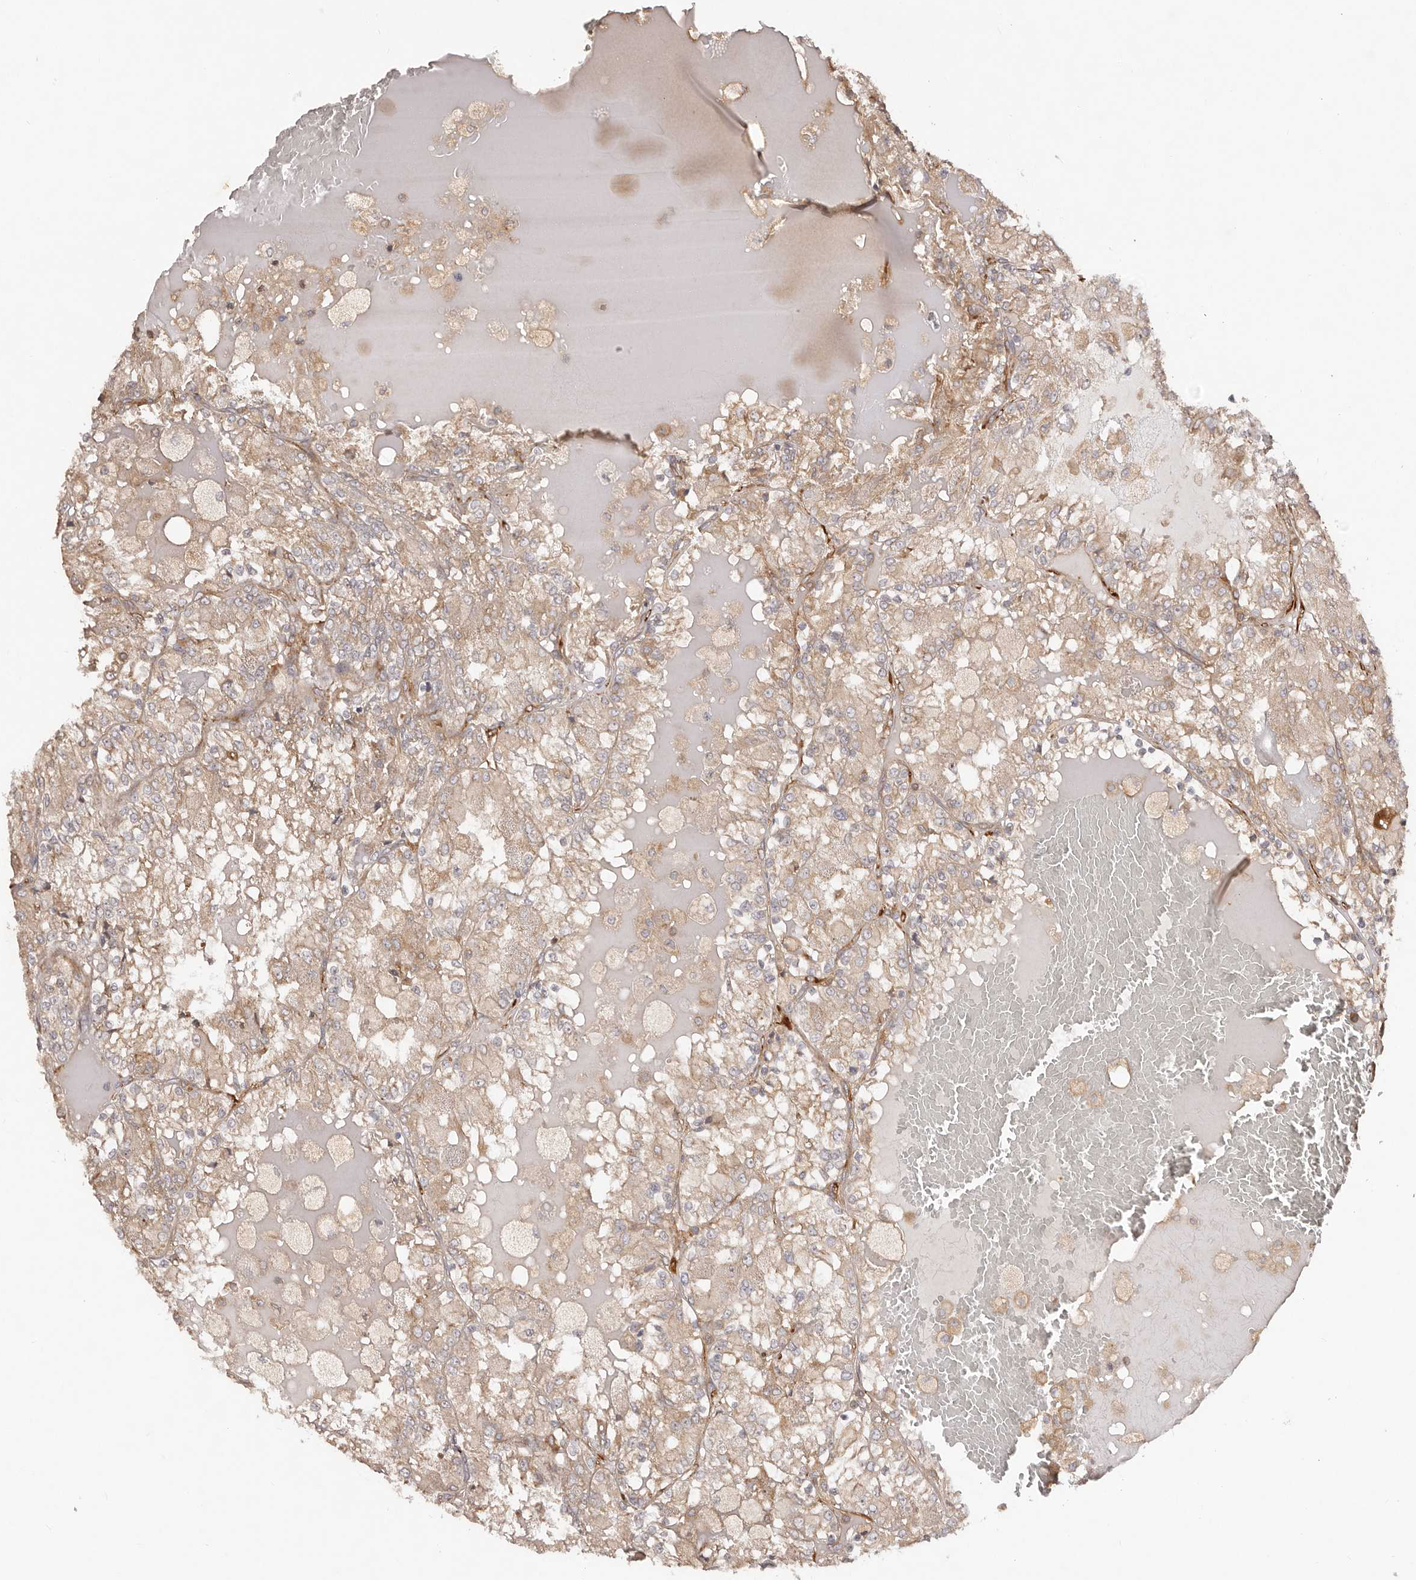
{"staining": {"intensity": "weak", "quantity": ">75%", "location": "cytoplasmic/membranous"}, "tissue": "renal cancer", "cell_type": "Tumor cells", "image_type": "cancer", "snomed": [{"axis": "morphology", "description": "Adenocarcinoma, NOS"}, {"axis": "topography", "description": "Kidney"}], "caption": "Protein expression analysis of human renal cancer (adenocarcinoma) reveals weak cytoplasmic/membranous staining in about >75% of tumor cells. (DAB IHC with brightfield microscopy, high magnification).", "gene": "RPS6", "patient": {"sex": "female", "age": 56}}